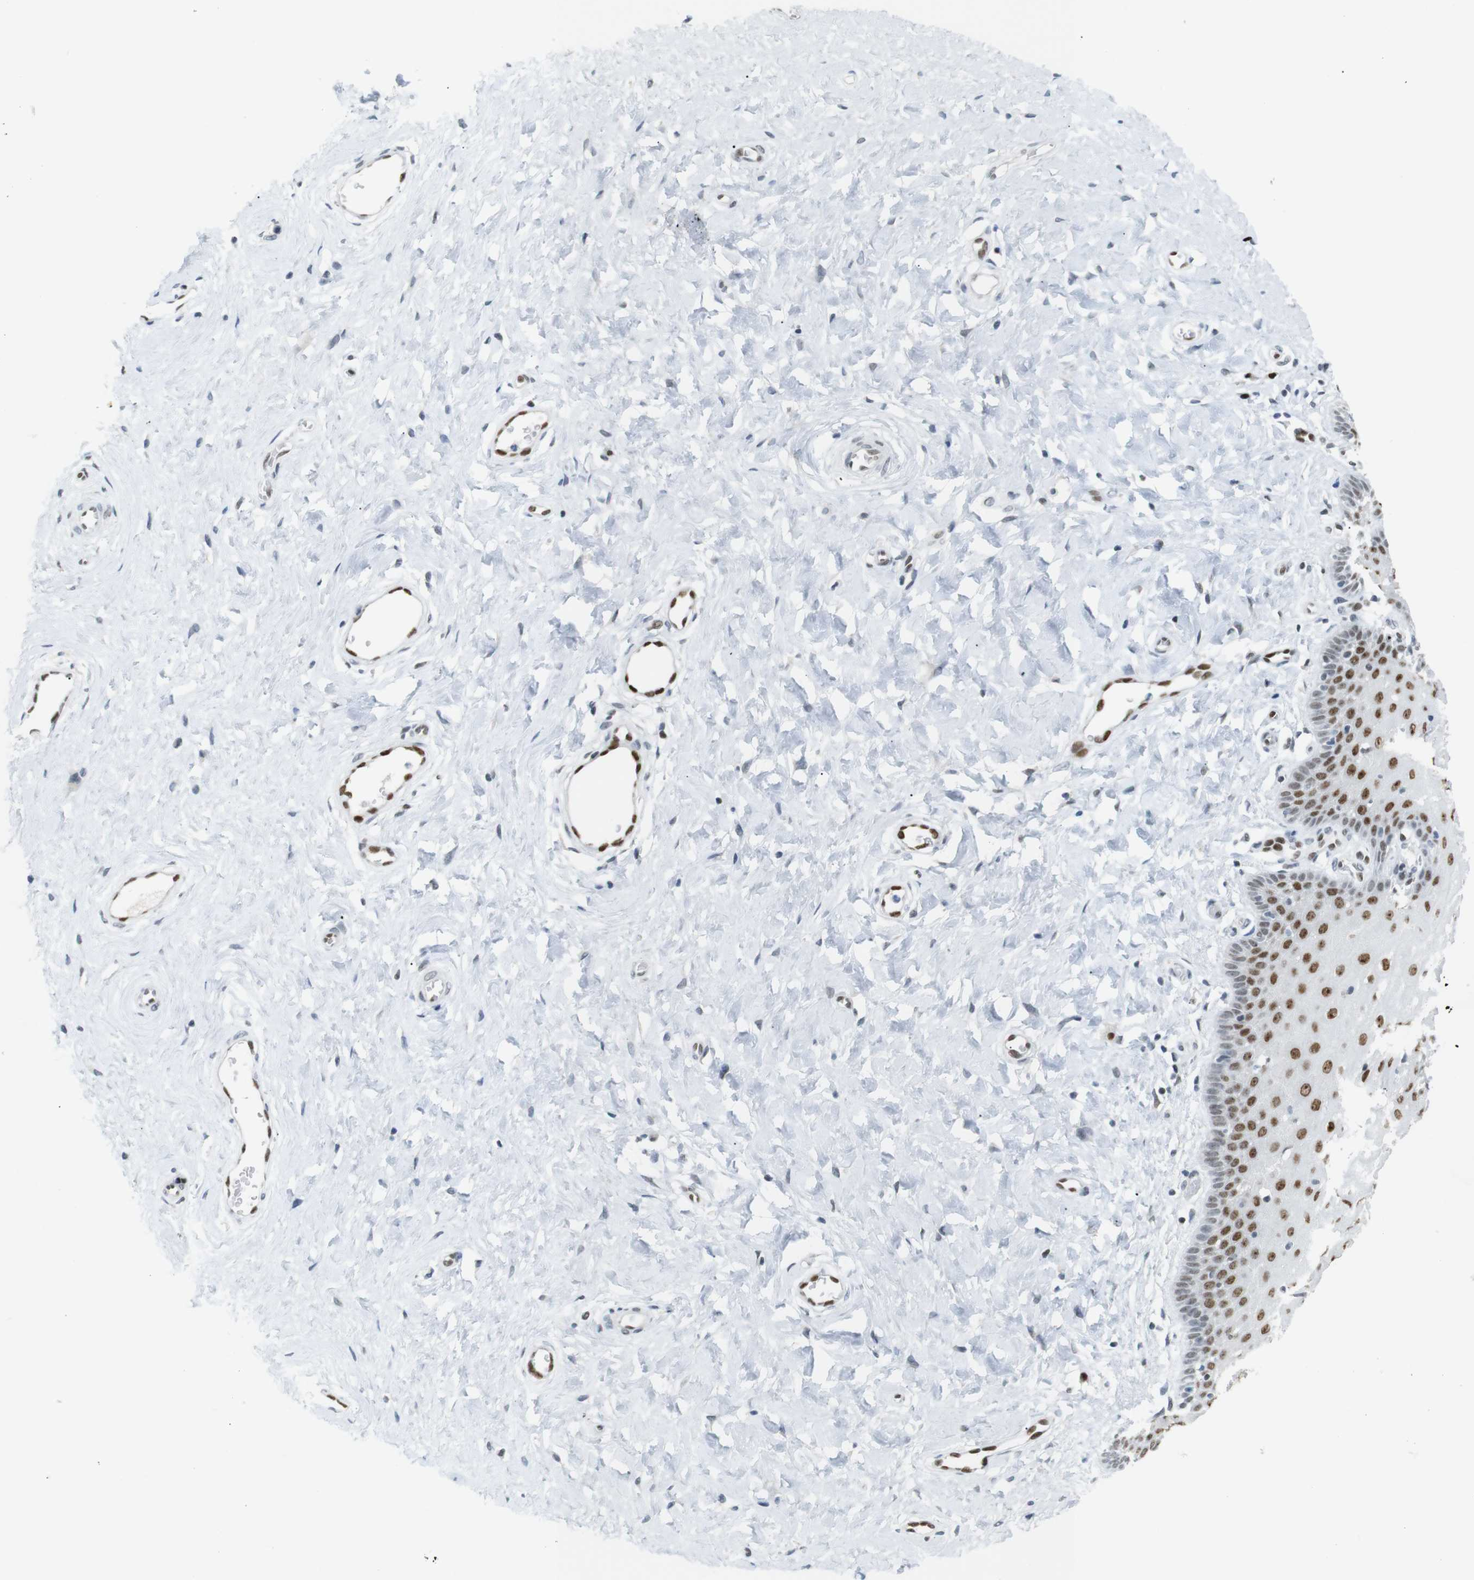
{"staining": {"intensity": "moderate", "quantity": ">75%", "location": "nuclear"}, "tissue": "cervix", "cell_type": "Glandular cells", "image_type": "normal", "snomed": [{"axis": "morphology", "description": "Normal tissue, NOS"}, {"axis": "topography", "description": "Cervix"}], "caption": "Immunohistochemistry micrograph of benign cervix: cervix stained using immunohistochemistry exhibits medium levels of moderate protein expression localized specifically in the nuclear of glandular cells, appearing as a nuclear brown color.", "gene": "RIOX2", "patient": {"sex": "female", "age": 55}}